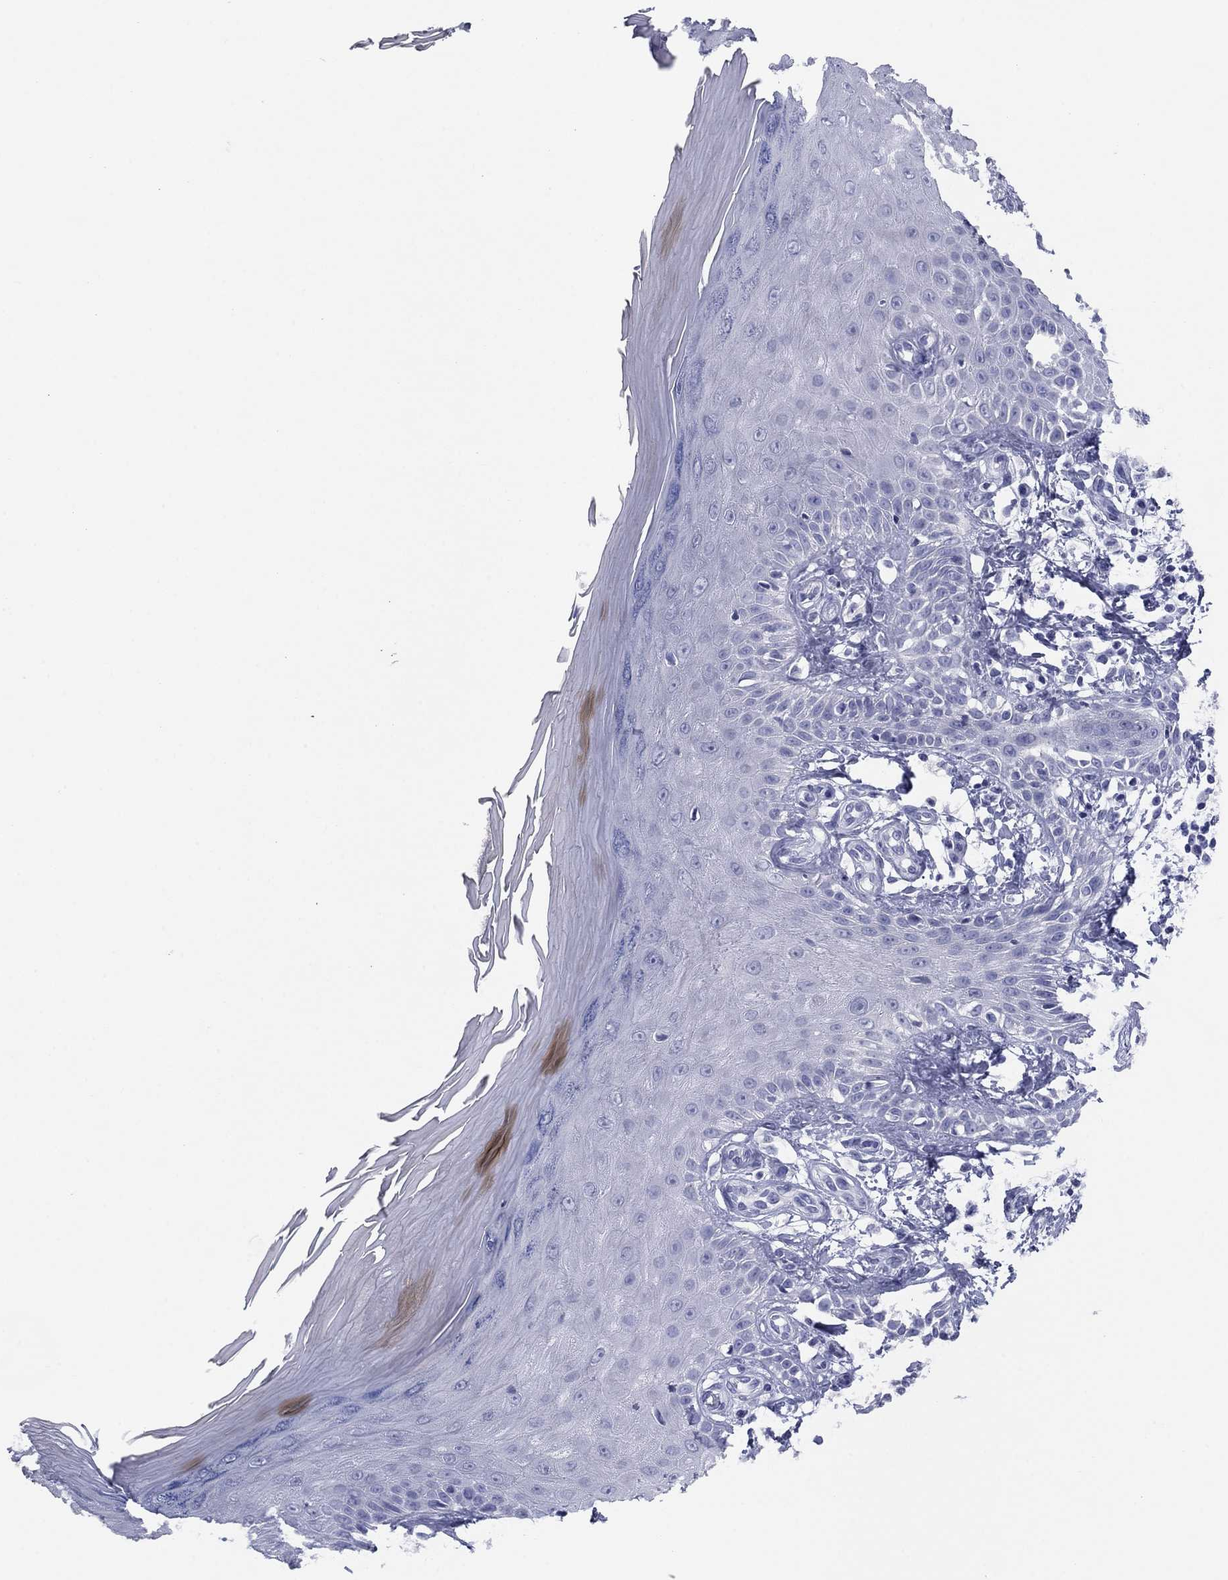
{"staining": {"intensity": "negative", "quantity": "none", "location": "none"}, "tissue": "skin", "cell_type": "Fibroblasts", "image_type": "normal", "snomed": [{"axis": "morphology", "description": "Normal tissue, NOS"}, {"axis": "morphology", "description": "Inflammation, NOS"}, {"axis": "morphology", "description": "Fibrosis, NOS"}, {"axis": "topography", "description": "Skin"}], "caption": "Immunohistochemistry of benign skin shows no expression in fibroblasts. (DAB immunohistochemistry (IHC) visualized using brightfield microscopy, high magnification).", "gene": "KCNH1", "patient": {"sex": "male", "age": 71}}